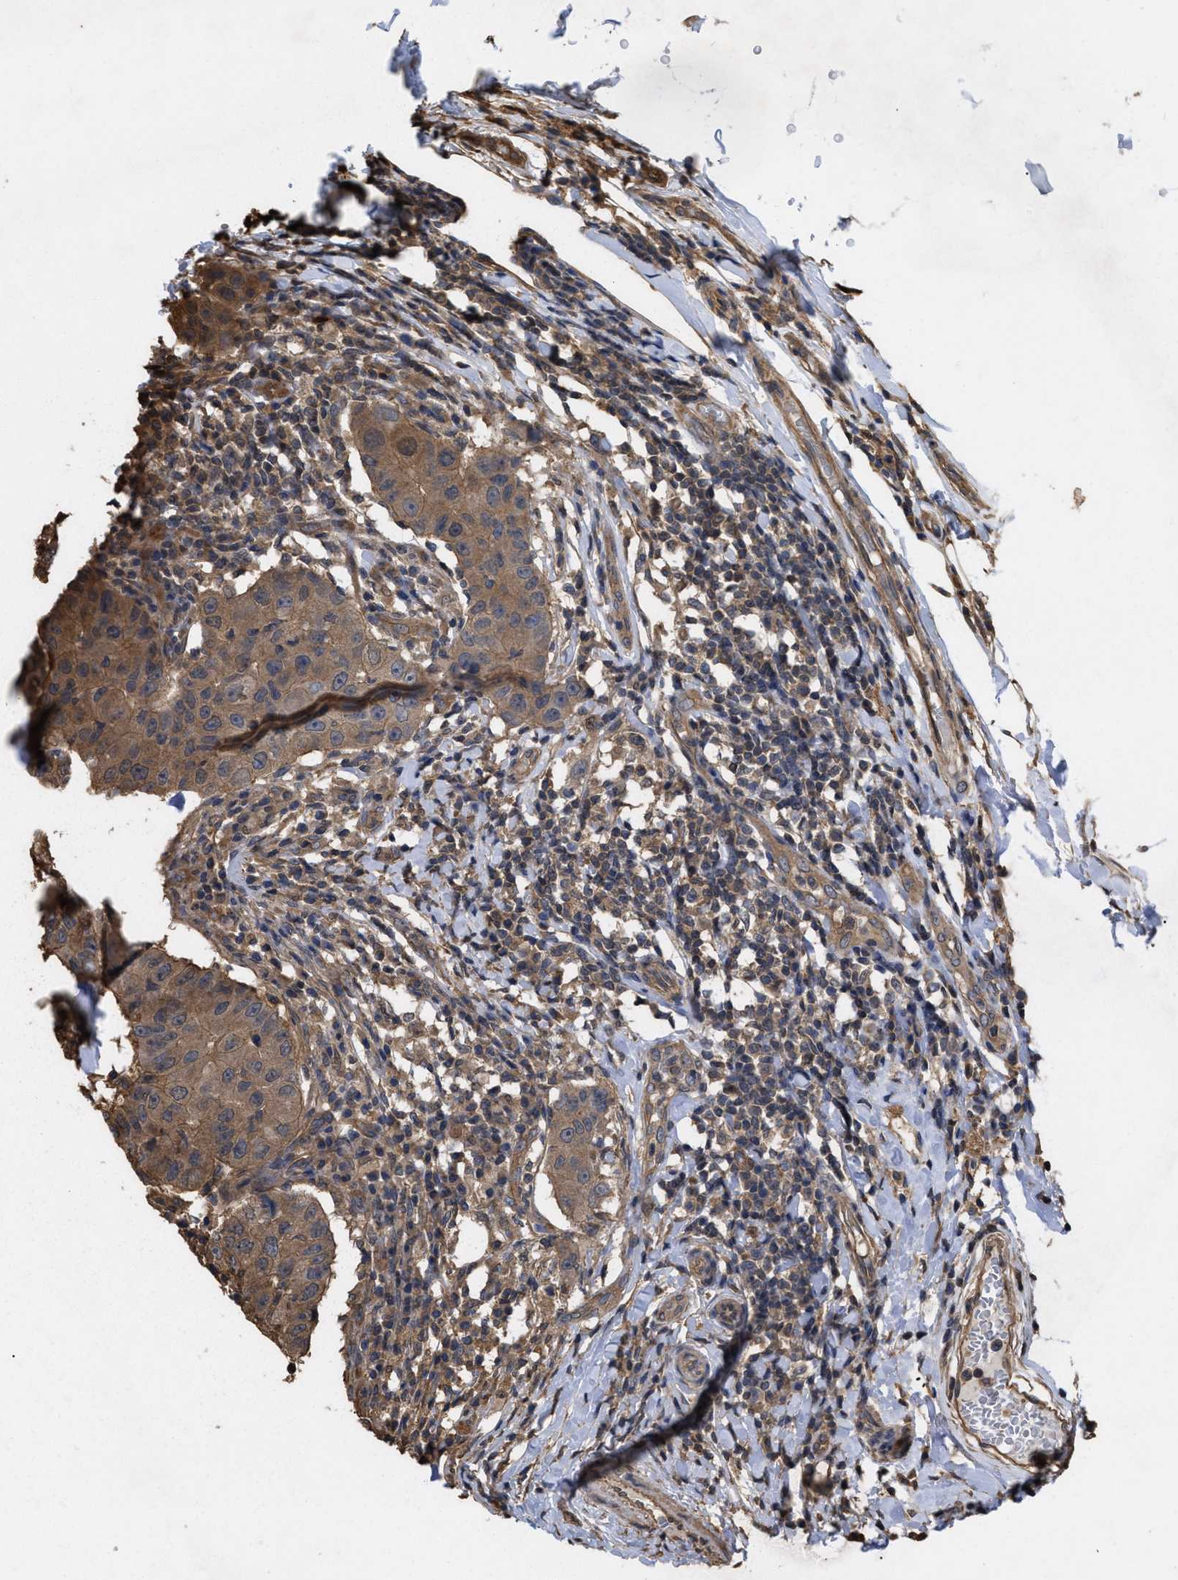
{"staining": {"intensity": "moderate", "quantity": ">75%", "location": "cytoplasmic/membranous"}, "tissue": "breast cancer", "cell_type": "Tumor cells", "image_type": "cancer", "snomed": [{"axis": "morphology", "description": "Duct carcinoma"}, {"axis": "topography", "description": "Breast"}], "caption": "Human breast cancer stained with a brown dye exhibits moderate cytoplasmic/membranous positive staining in approximately >75% of tumor cells.", "gene": "CALM1", "patient": {"sex": "female", "age": 27}}